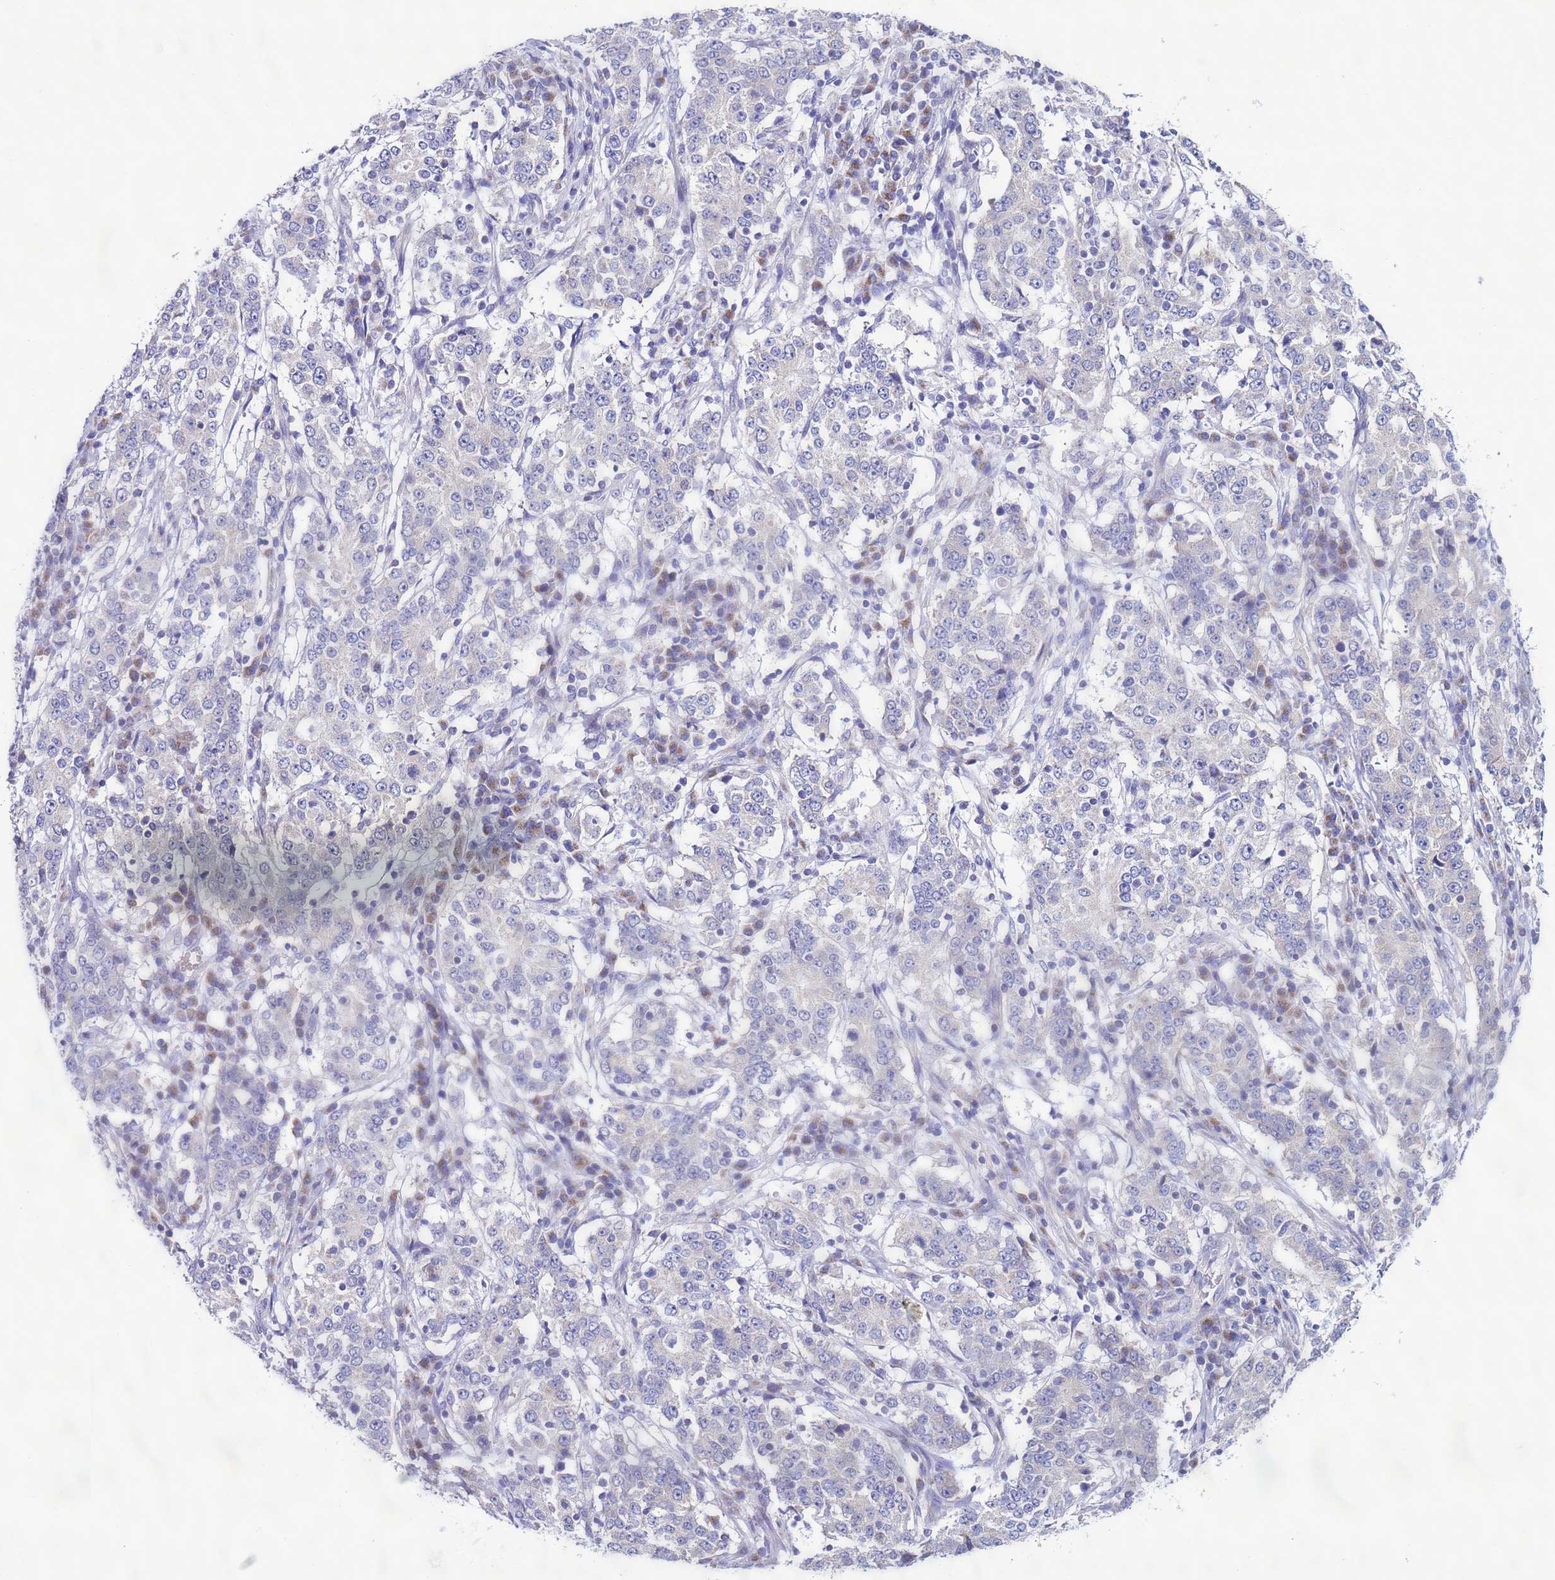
{"staining": {"intensity": "negative", "quantity": "none", "location": "none"}, "tissue": "stomach cancer", "cell_type": "Tumor cells", "image_type": "cancer", "snomed": [{"axis": "morphology", "description": "Adenocarcinoma, NOS"}, {"axis": "topography", "description": "Stomach"}], "caption": "IHC of human stomach adenocarcinoma reveals no staining in tumor cells.", "gene": "AHI1", "patient": {"sex": "male", "age": 59}}